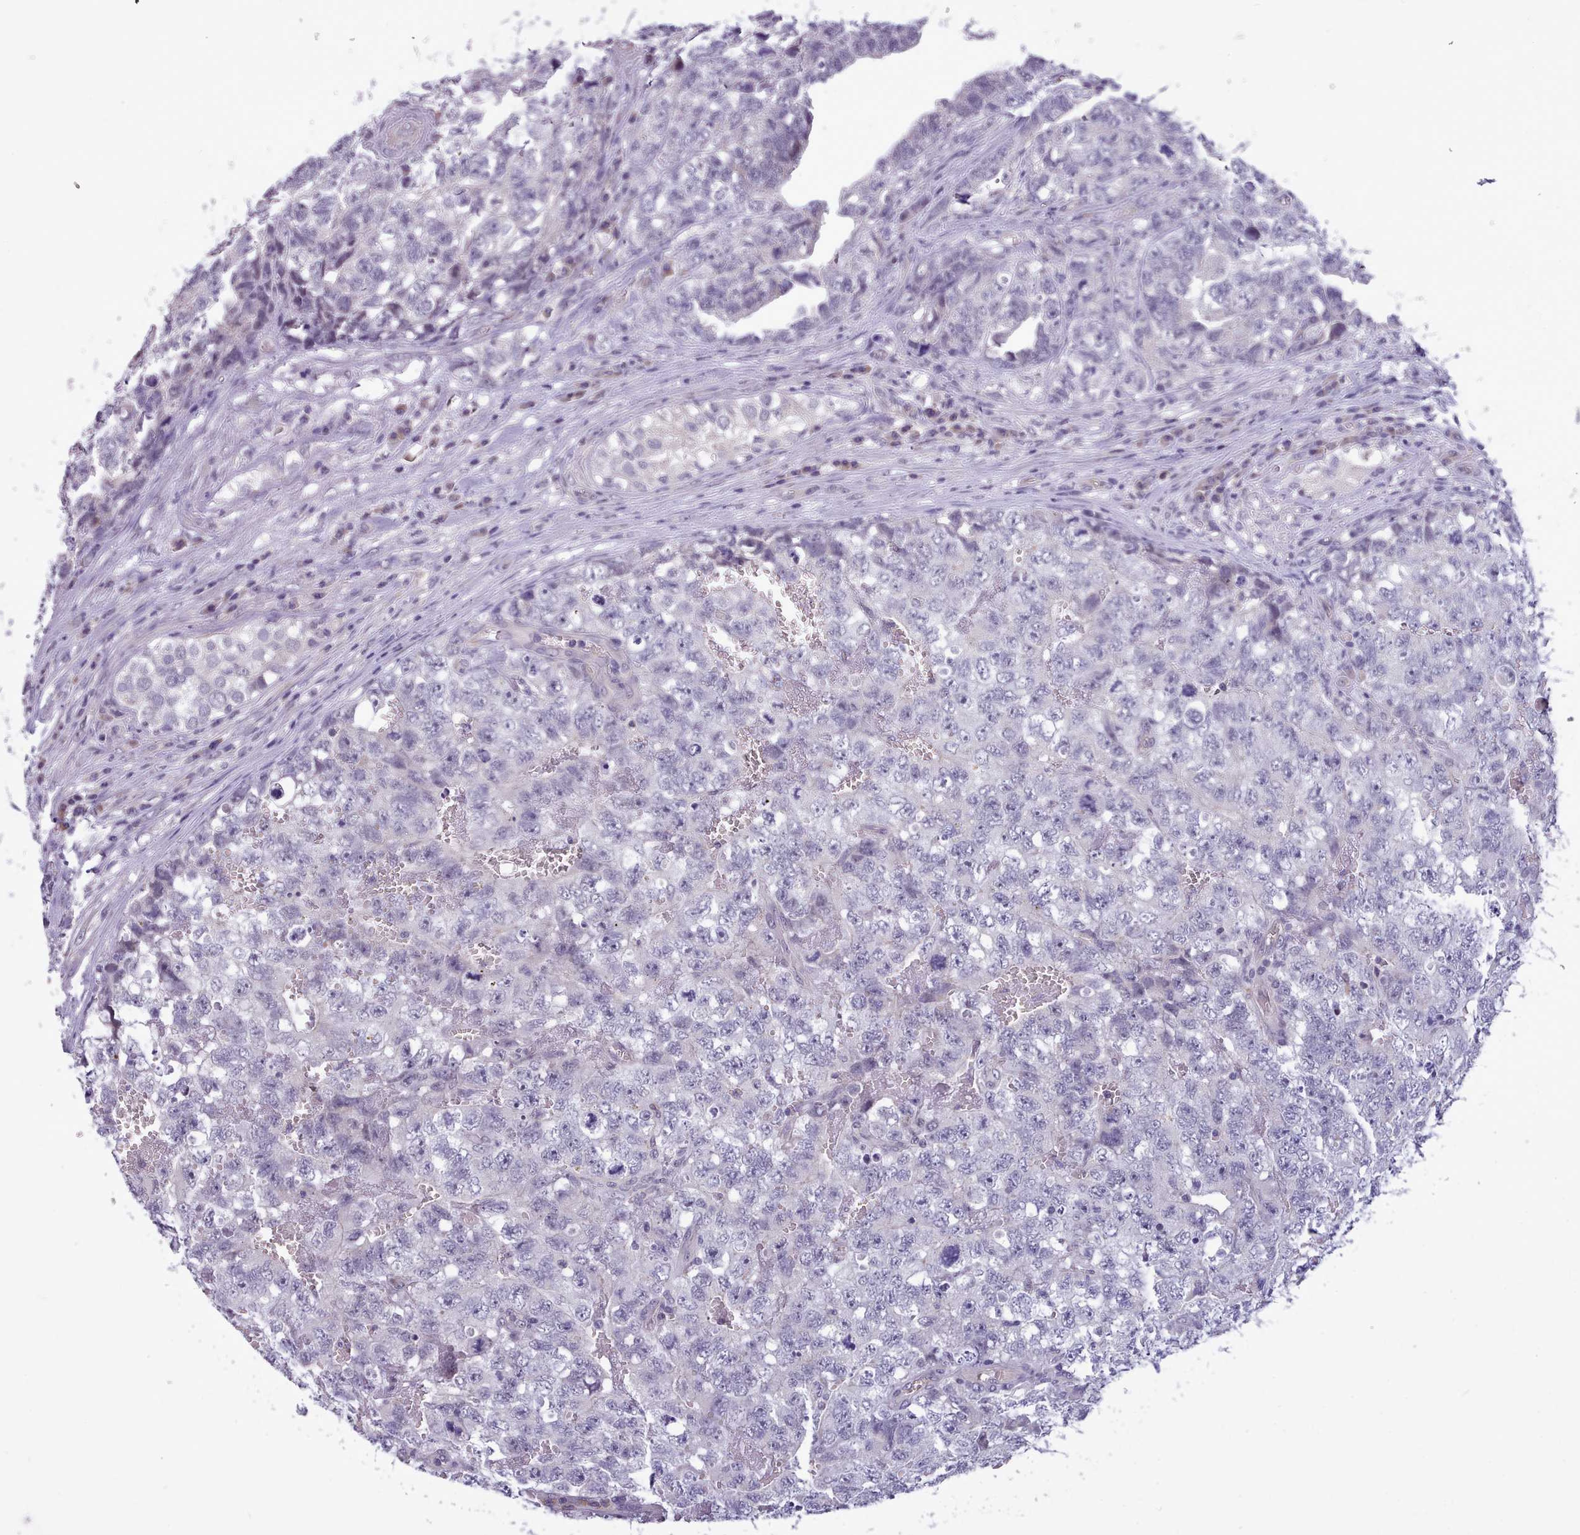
{"staining": {"intensity": "negative", "quantity": "none", "location": "none"}, "tissue": "testis cancer", "cell_type": "Tumor cells", "image_type": "cancer", "snomed": [{"axis": "morphology", "description": "Carcinoma, Embryonal, NOS"}, {"axis": "topography", "description": "Testis"}], "caption": "High power microscopy photomicrograph of an immunohistochemistry image of embryonal carcinoma (testis), revealing no significant positivity in tumor cells. The staining is performed using DAB brown chromogen with nuclei counter-stained in using hematoxylin.", "gene": "KCTD16", "patient": {"sex": "male", "age": 31}}